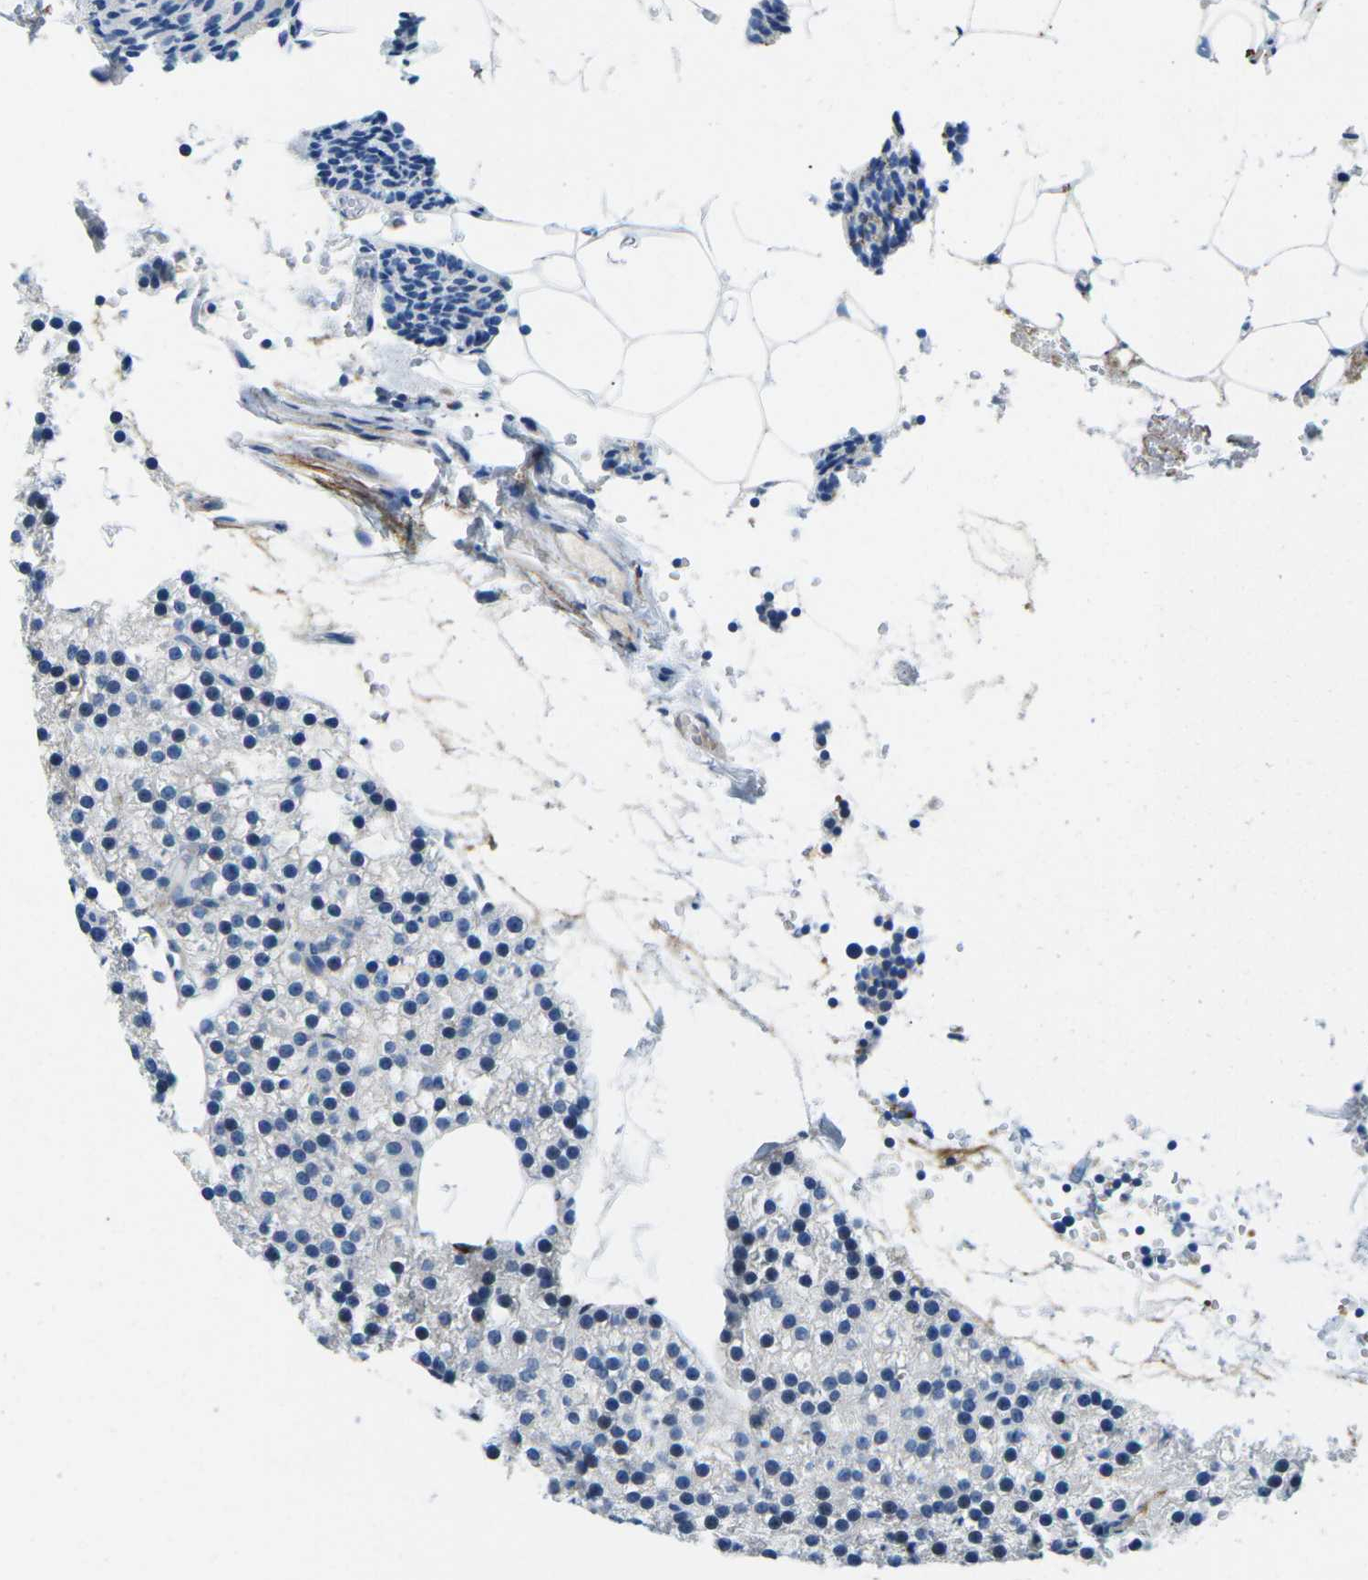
{"staining": {"intensity": "negative", "quantity": "none", "location": "none"}, "tissue": "parathyroid gland", "cell_type": "Glandular cells", "image_type": "normal", "snomed": [{"axis": "morphology", "description": "Normal tissue, NOS"}, {"axis": "morphology", "description": "Adenoma, NOS"}, {"axis": "topography", "description": "Parathyroid gland"}], "caption": "Parathyroid gland stained for a protein using immunohistochemistry exhibits no staining glandular cells.", "gene": "CFB", "patient": {"sex": "female", "age": 70}}